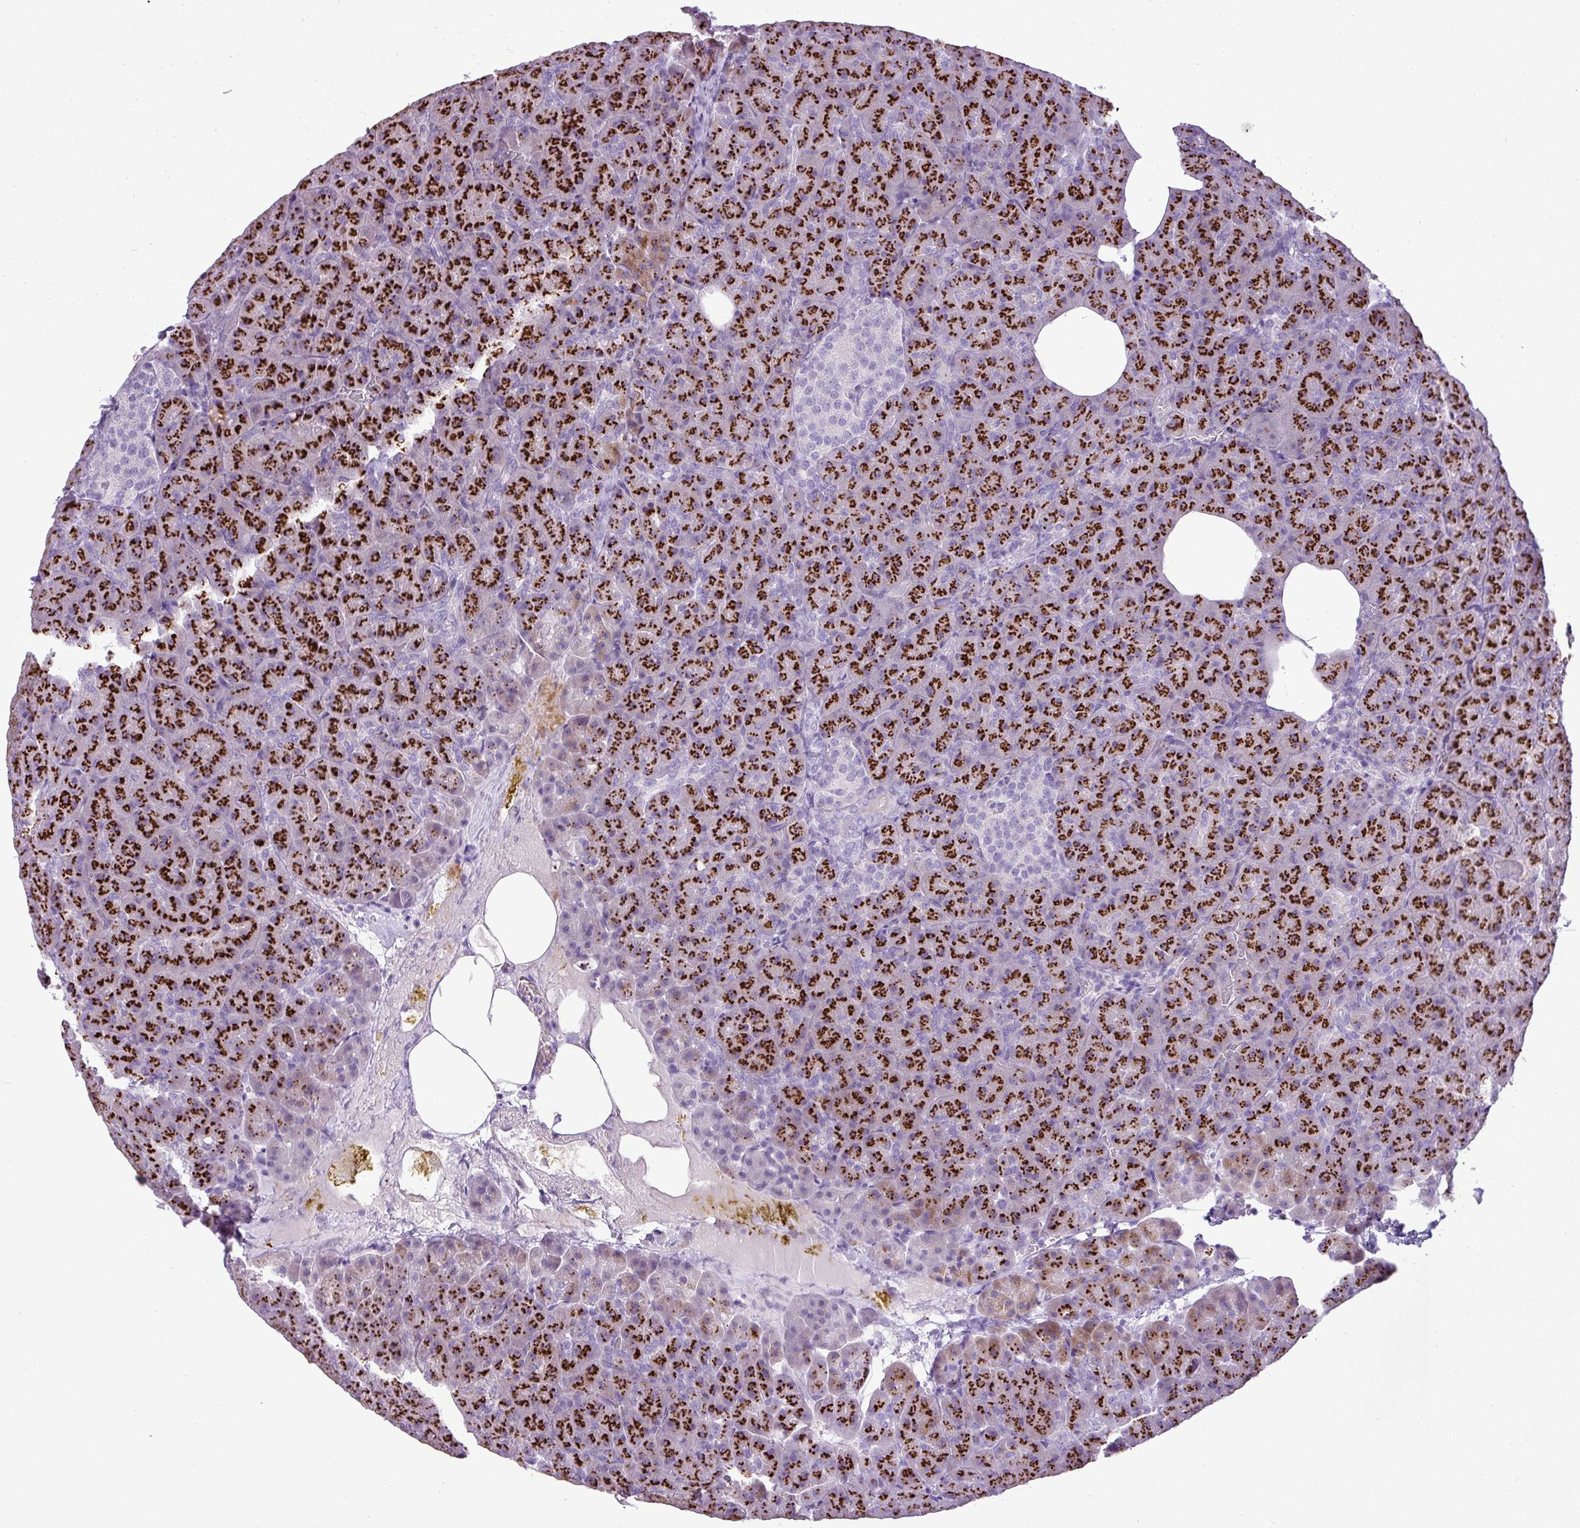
{"staining": {"intensity": "strong", "quantity": ">75%", "location": "cytoplasmic/membranous"}, "tissue": "pancreas", "cell_type": "Exocrine glandular cells", "image_type": "normal", "snomed": [{"axis": "morphology", "description": "Normal tissue, NOS"}, {"axis": "topography", "description": "Pancreas"}], "caption": "Strong cytoplasmic/membranous positivity is seen in approximately >75% of exocrine glandular cells in benign pancreas. (DAB (3,3'-diaminobenzidine) IHC, brown staining for protein, blue staining for nuclei).", "gene": "FAM43A", "patient": {"sex": "female", "age": 74}}